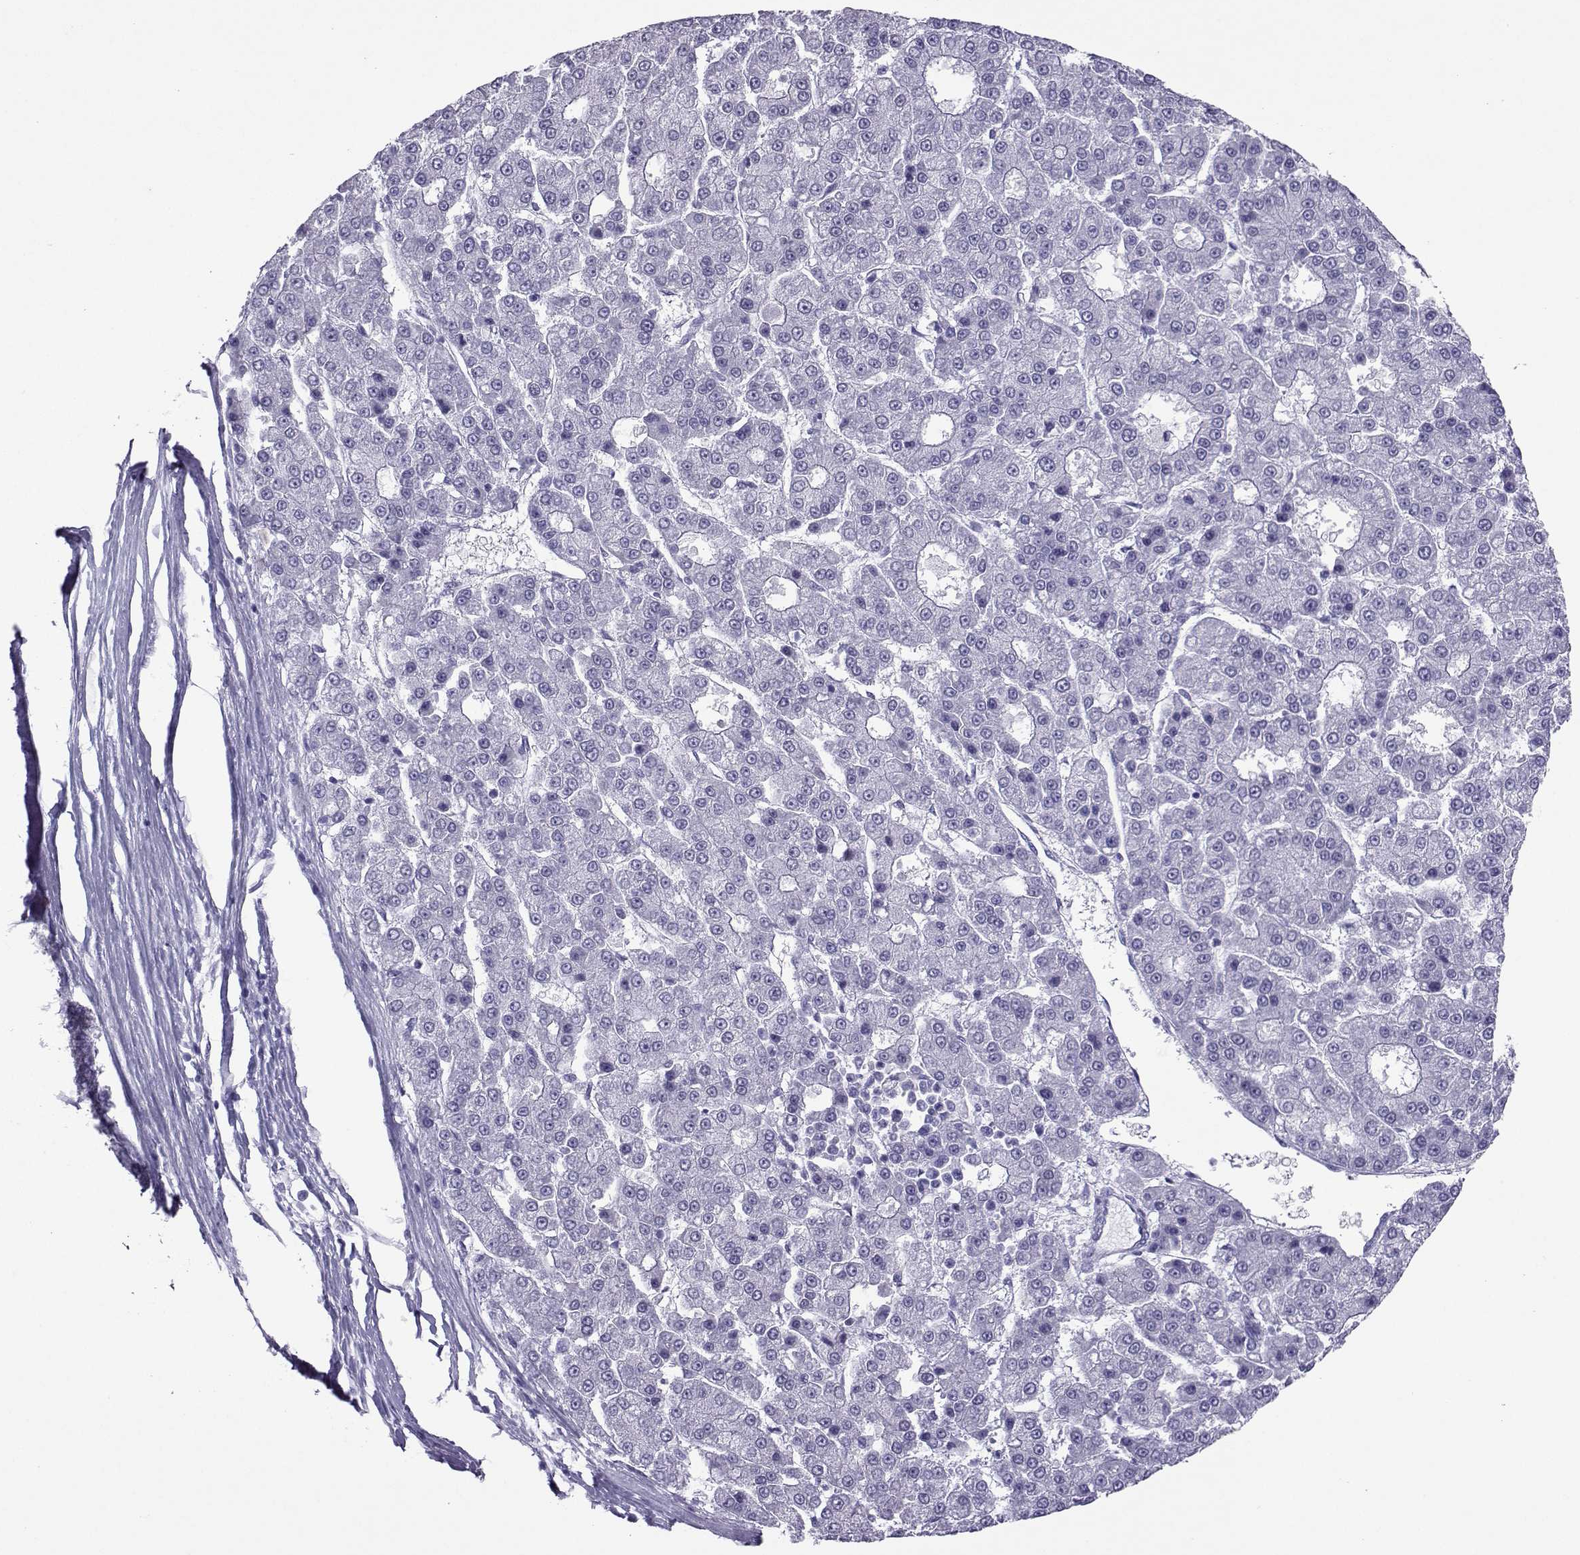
{"staining": {"intensity": "negative", "quantity": "none", "location": "none"}, "tissue": "liver cancer", "cell_type": "Tumor cells", "image_type": "cancer", "snomed": [{"axis": "morphology", "description": "Carcinoma, Hepatocellular, NOS"}, {"axis": "topography", "description": "Liver"}], "caption": "A histopathology image of liver hepatocellular carcinoma stained for a protein reveals no brown staining in tumor cells.", "gene": "LORICRIN", "patient": {"sex": "male", "age": 70}}